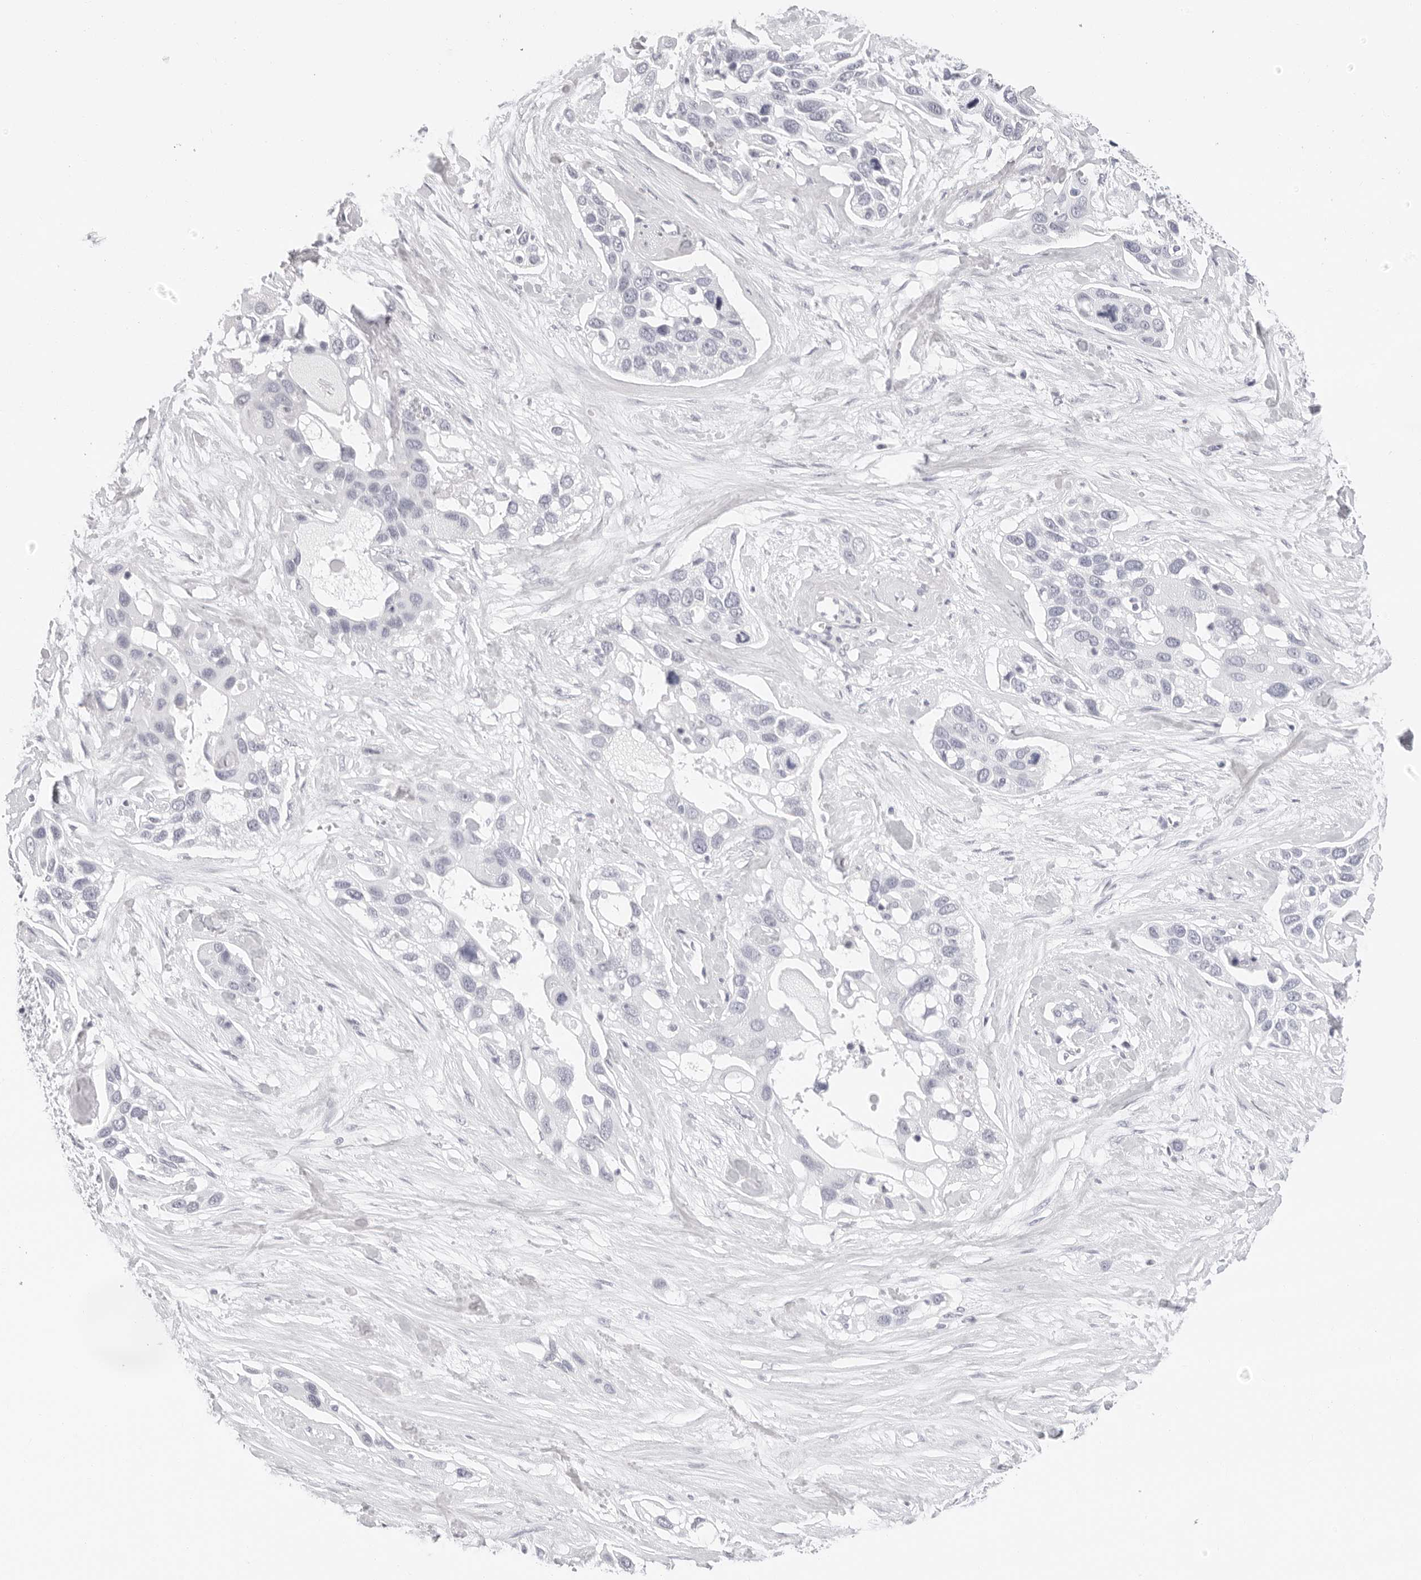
{"staining": {"intensity": "negative", "quantity": "none", "location": "none"}, "tissue": "pancreatic cancer", "cell_type": "Tumor cells", "image_type": "cancer", "snomed": [{"axis": "morphology", "description": "Adenocarcinoma, NOS"}, {"axis": "topography", "description": "Pancreas"}], "caption": "The image displays no staining of tumor cells in pancreatic cancer (adenocarcinoma).", "gene": "AGMAT", "patient": {"sex": "female", "age": 60}}